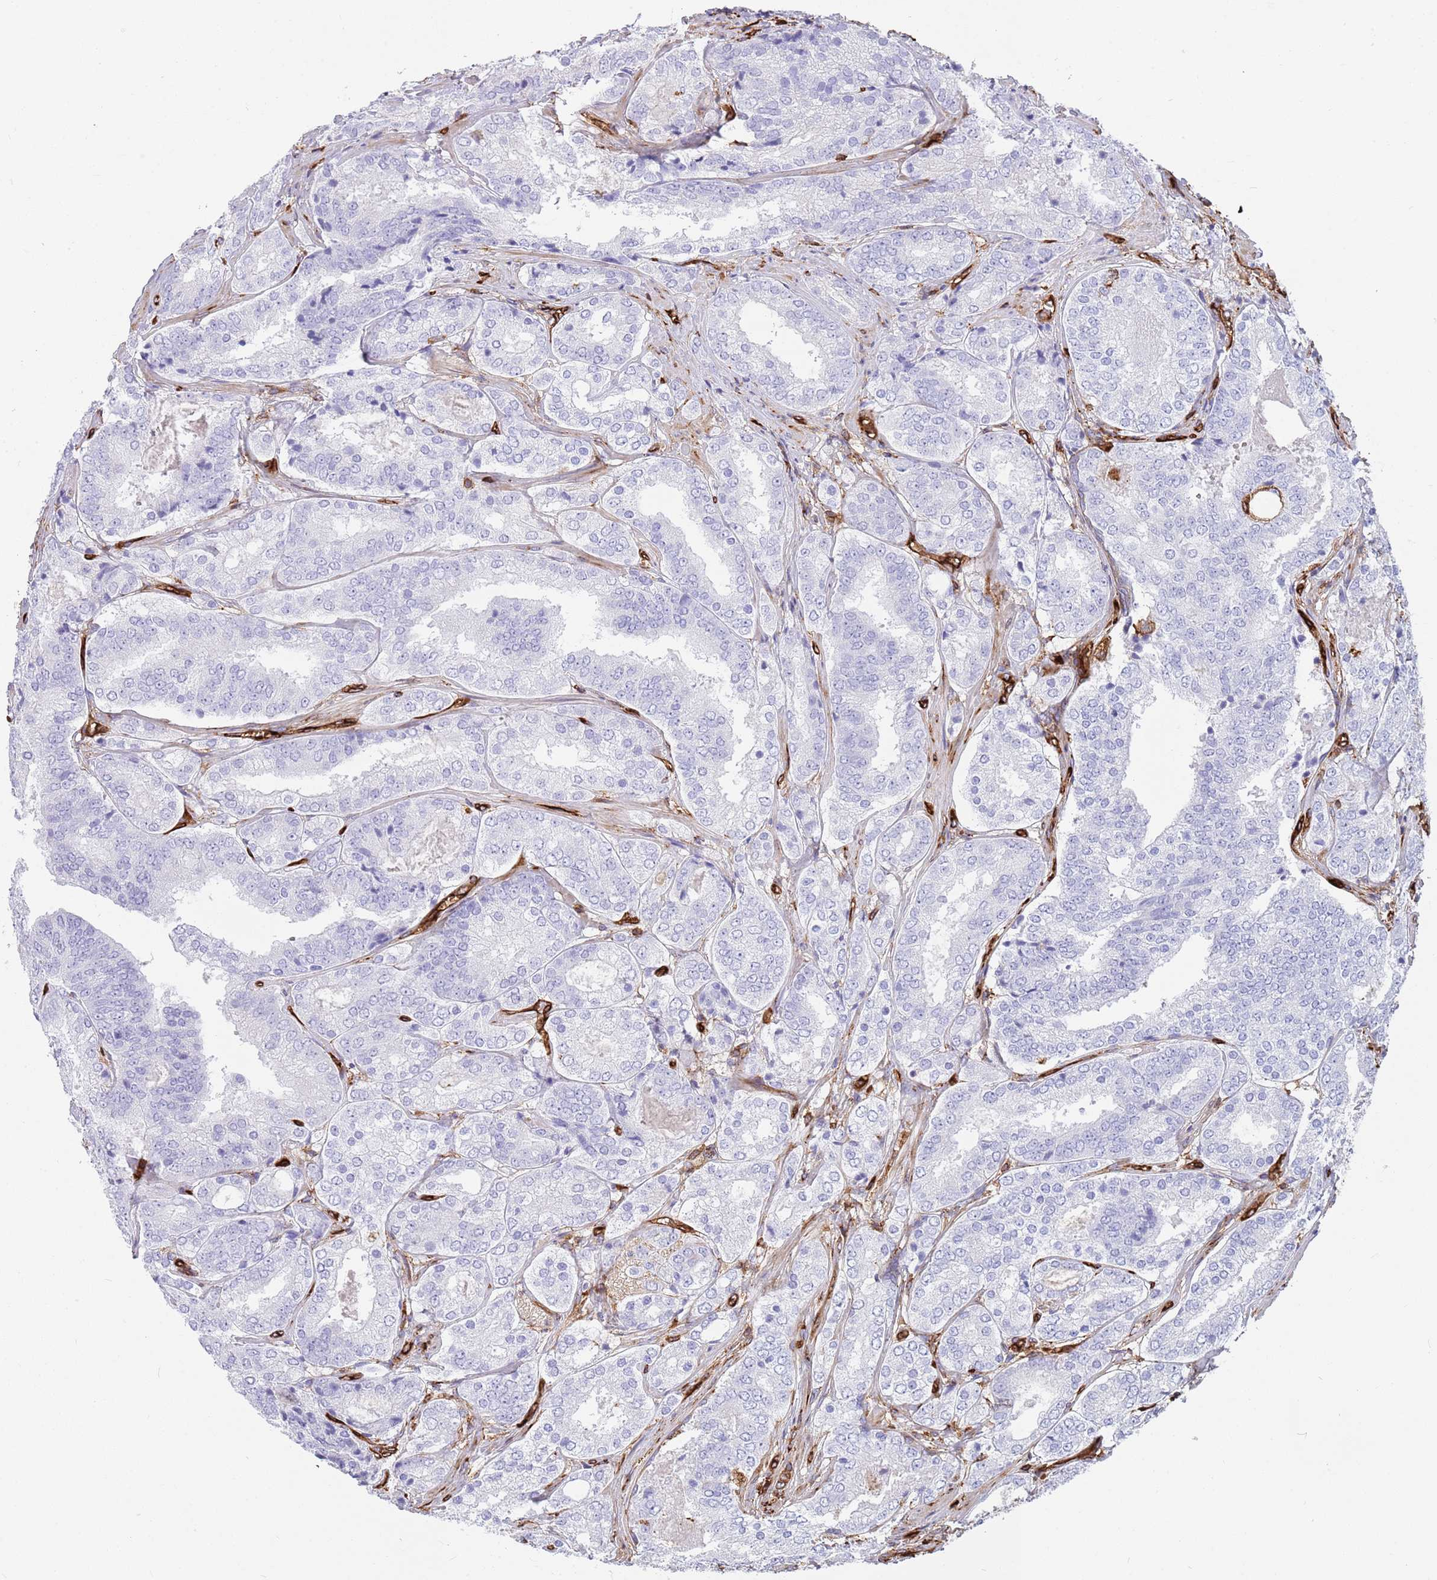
{"staining": {"intensity": "negative", "quantity": "none", "location": "none"}, "tissue": "prostate cancer", "cell_type": "Tumor cells", "image_type": "cancer", "snomed": [{"axis": "morphology", "description": "Adenocarcinoma, High grade"}, {"axis": "topography", "description": "Prostate"}], "caption": "High power microscopy photomicrograph of an immunohistochemistry micrograph of prostate cancer (adenocarcinoma (high-grade)), revealing no significant positivity in tumor cells. (DAB immunohistochemistry (IHC) with hematoxylin counter stain).", "gene": "KBTBD7", "patient": {"sex": "male", "age": 63}}